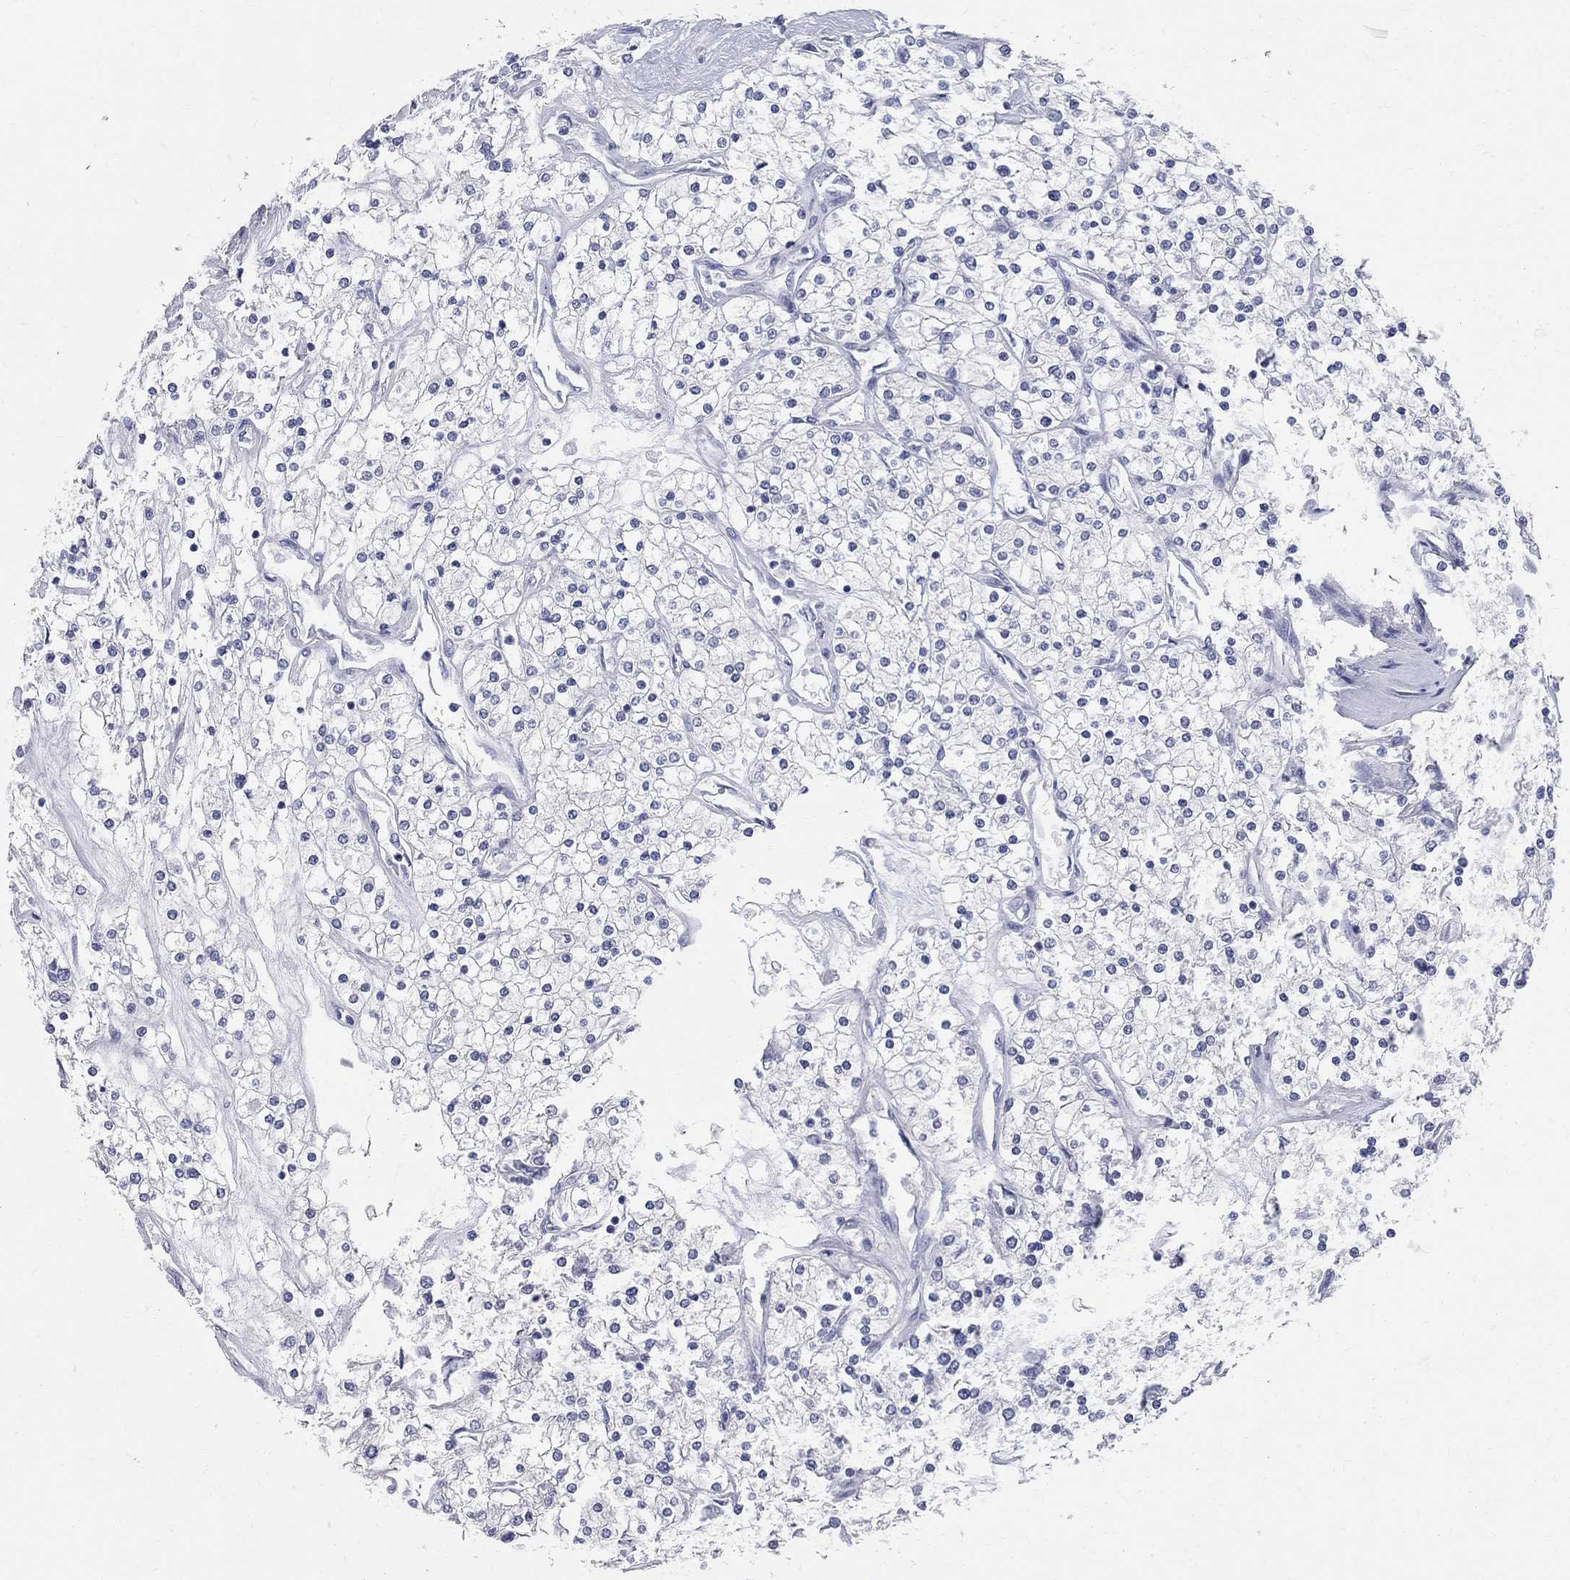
{"staining": {"intensity": "negative", "quantity": "none", "location": "none"}, "tissue": "renal cancer", "cell_type": "Tumor cells", "image_type": "cancer", "snomed": [{"axis": "morphology", "description": "Adenocarcinoma, NOS"}, {"axis": "topography", "description": "Kidney"}], "caption": "A high-resolution photomicrograph shows IHC staining of adenocarcinoma (renal), which exhibits no significant staining in tumor cells.", "gene": "BPIFB1", "patient": {"sex": "male", "age": 80}}